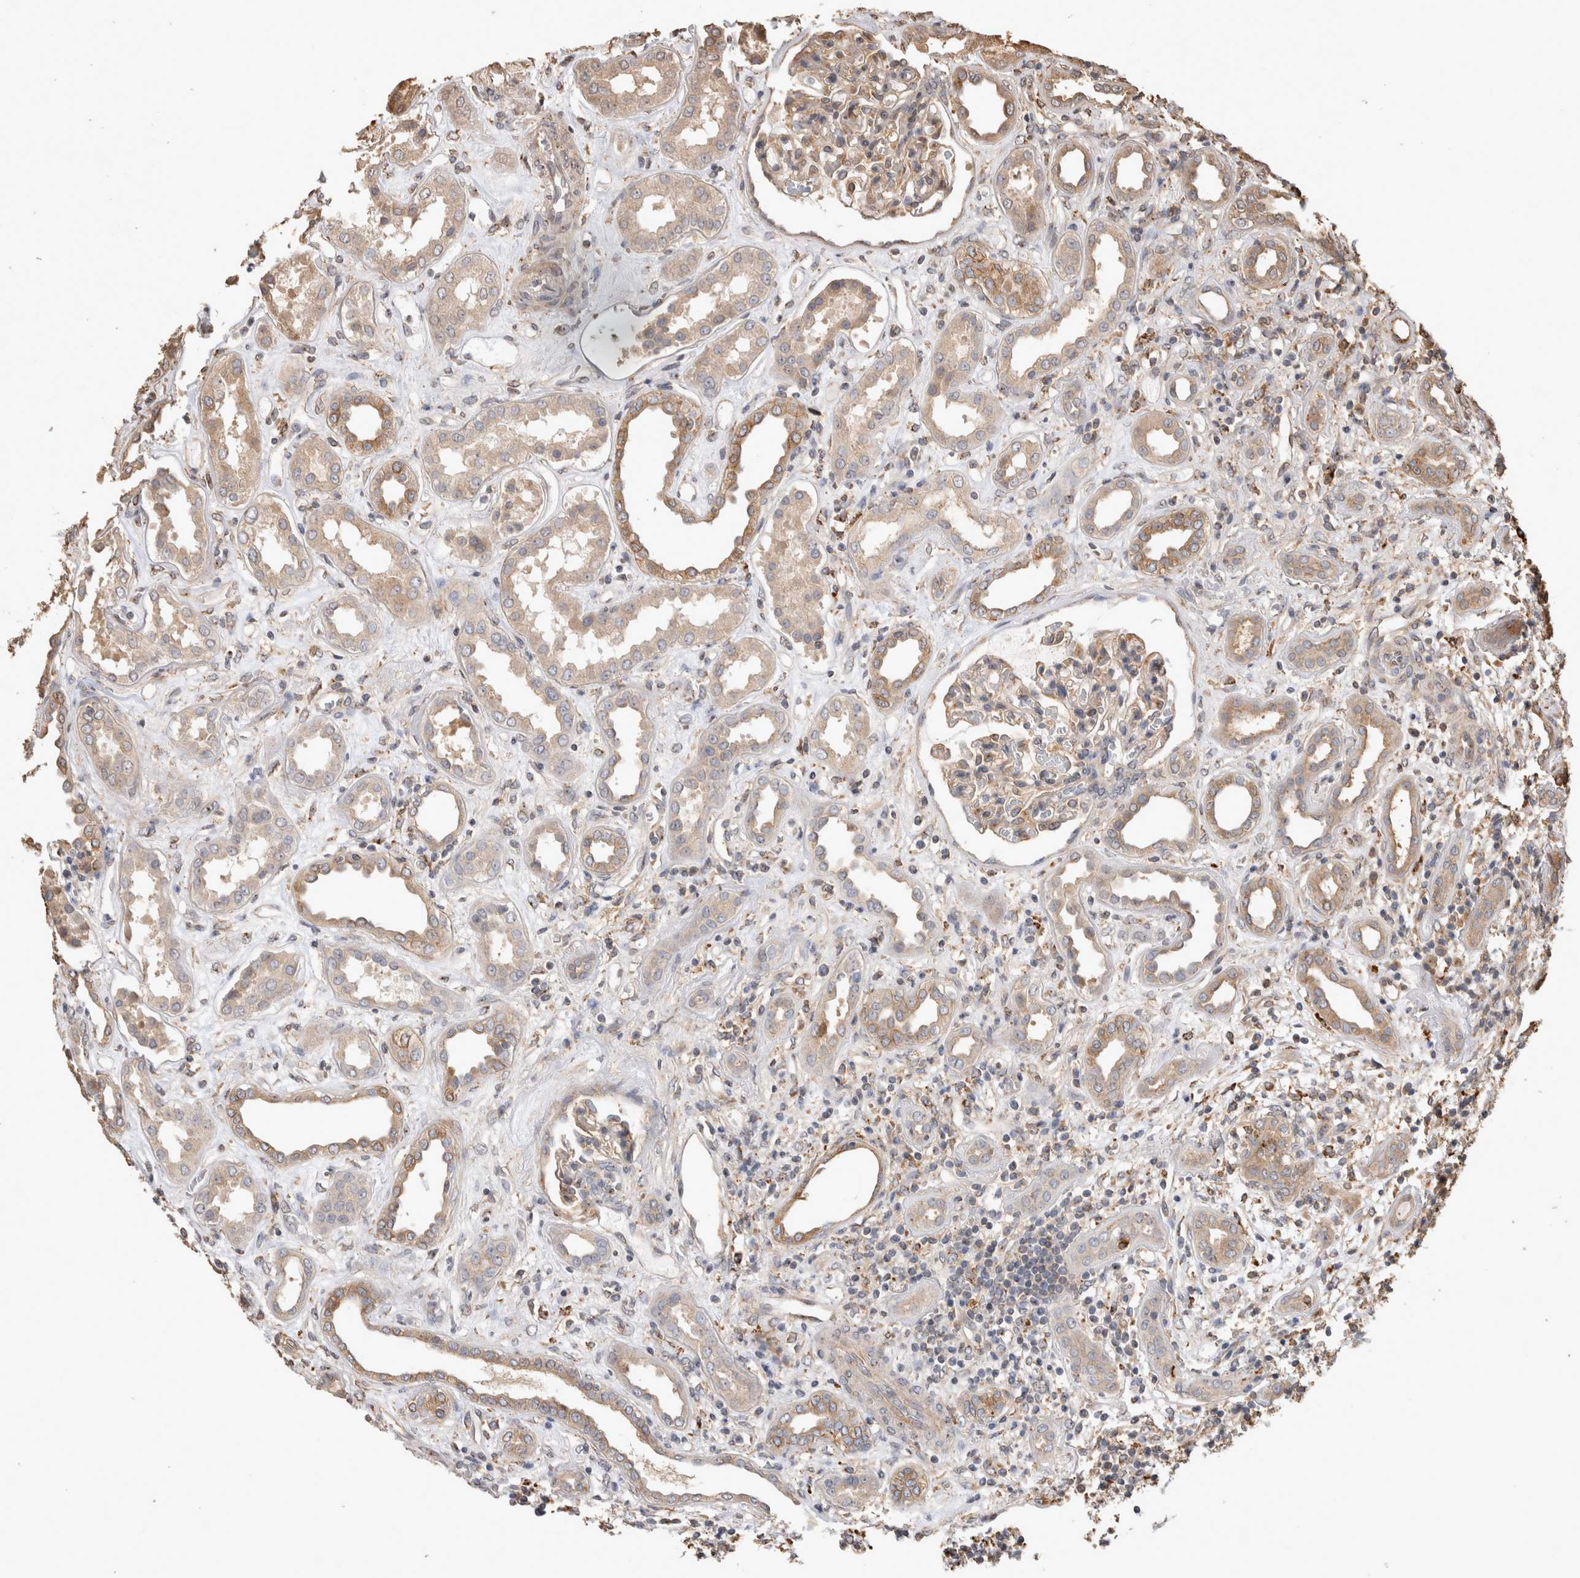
{"staining": {"intensity": "moderate", "quantity": "<25%", "location": "cytoplasmic/membranous"}, "tissue": "kidney", "cell_type": "Cells in glomeruli", "image_type": "normal", "snomed": [{"axis": "morphology", "description": "Normal tissue, NOS"}, {"axis": "topography", "description": "Kidney"}], "caption": "High-magnification brightfield microscopy of benign kidney stained with DAB (brown) and counterstained with hematoxylin (blue). cells in glomeruli exhibit moderate cytoplasmic/membranous positivity is present in about<25% of cells.", "gene": "CLIP1", "patient": {"sex": "male", "age": 59}}